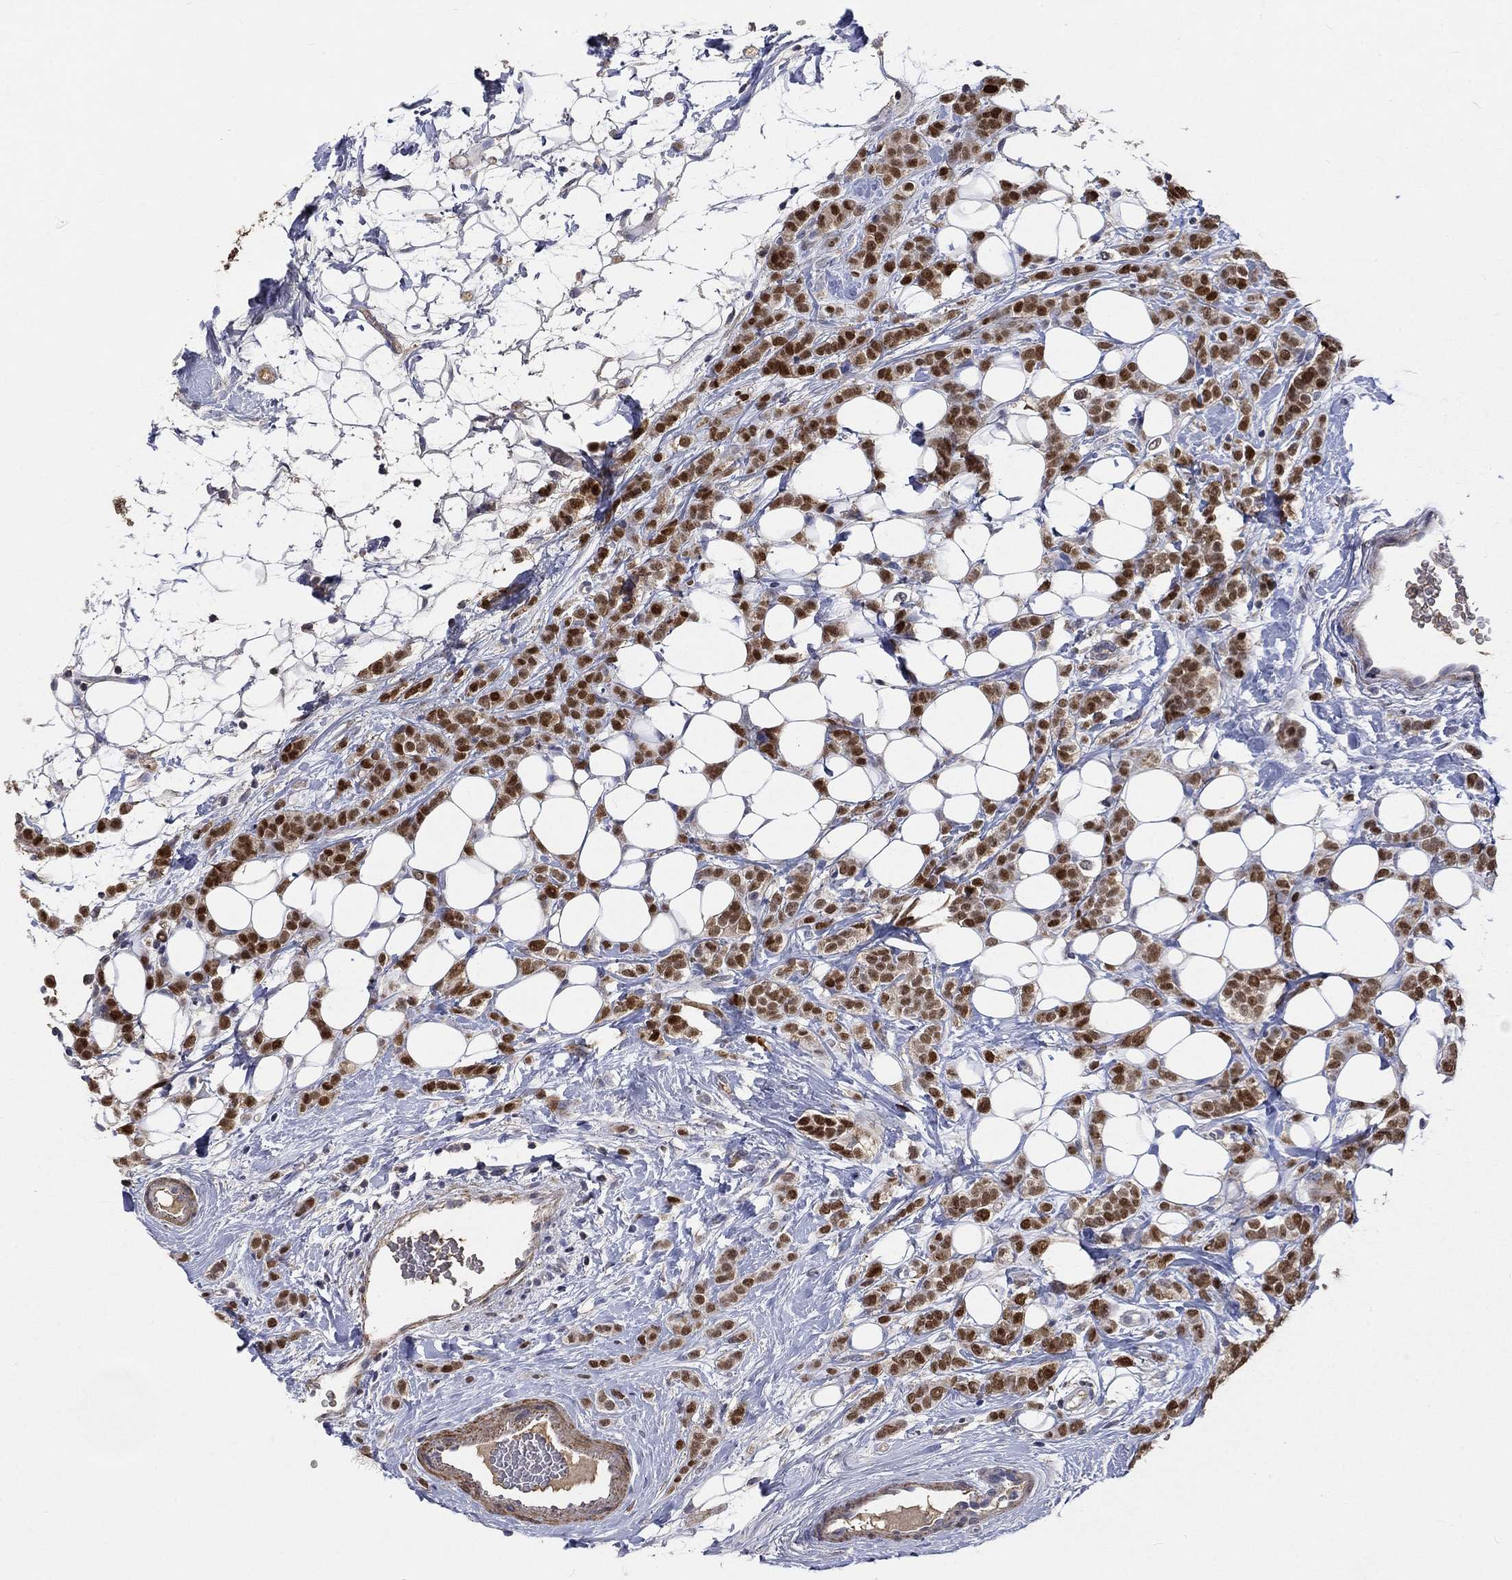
{"staining": {"intensity": "strong", "quantity": ">75%", "location": "nuclear"}, "tissue": "breast cancer", "cell_type": "Tumor cells", "image_type": "cancer", "snomed": [{"axis": "morphology", "description": "Lobular carcinoma"}, {"axis": "topography", "description": "Breast"}], "caption": "A brown stain shows strong nuclear staining of a protein in breast cancer (lobular carcinoma) tumor cells.", "gene": "ZBTB18", "patient": {"sex": "female", "age": 49}}